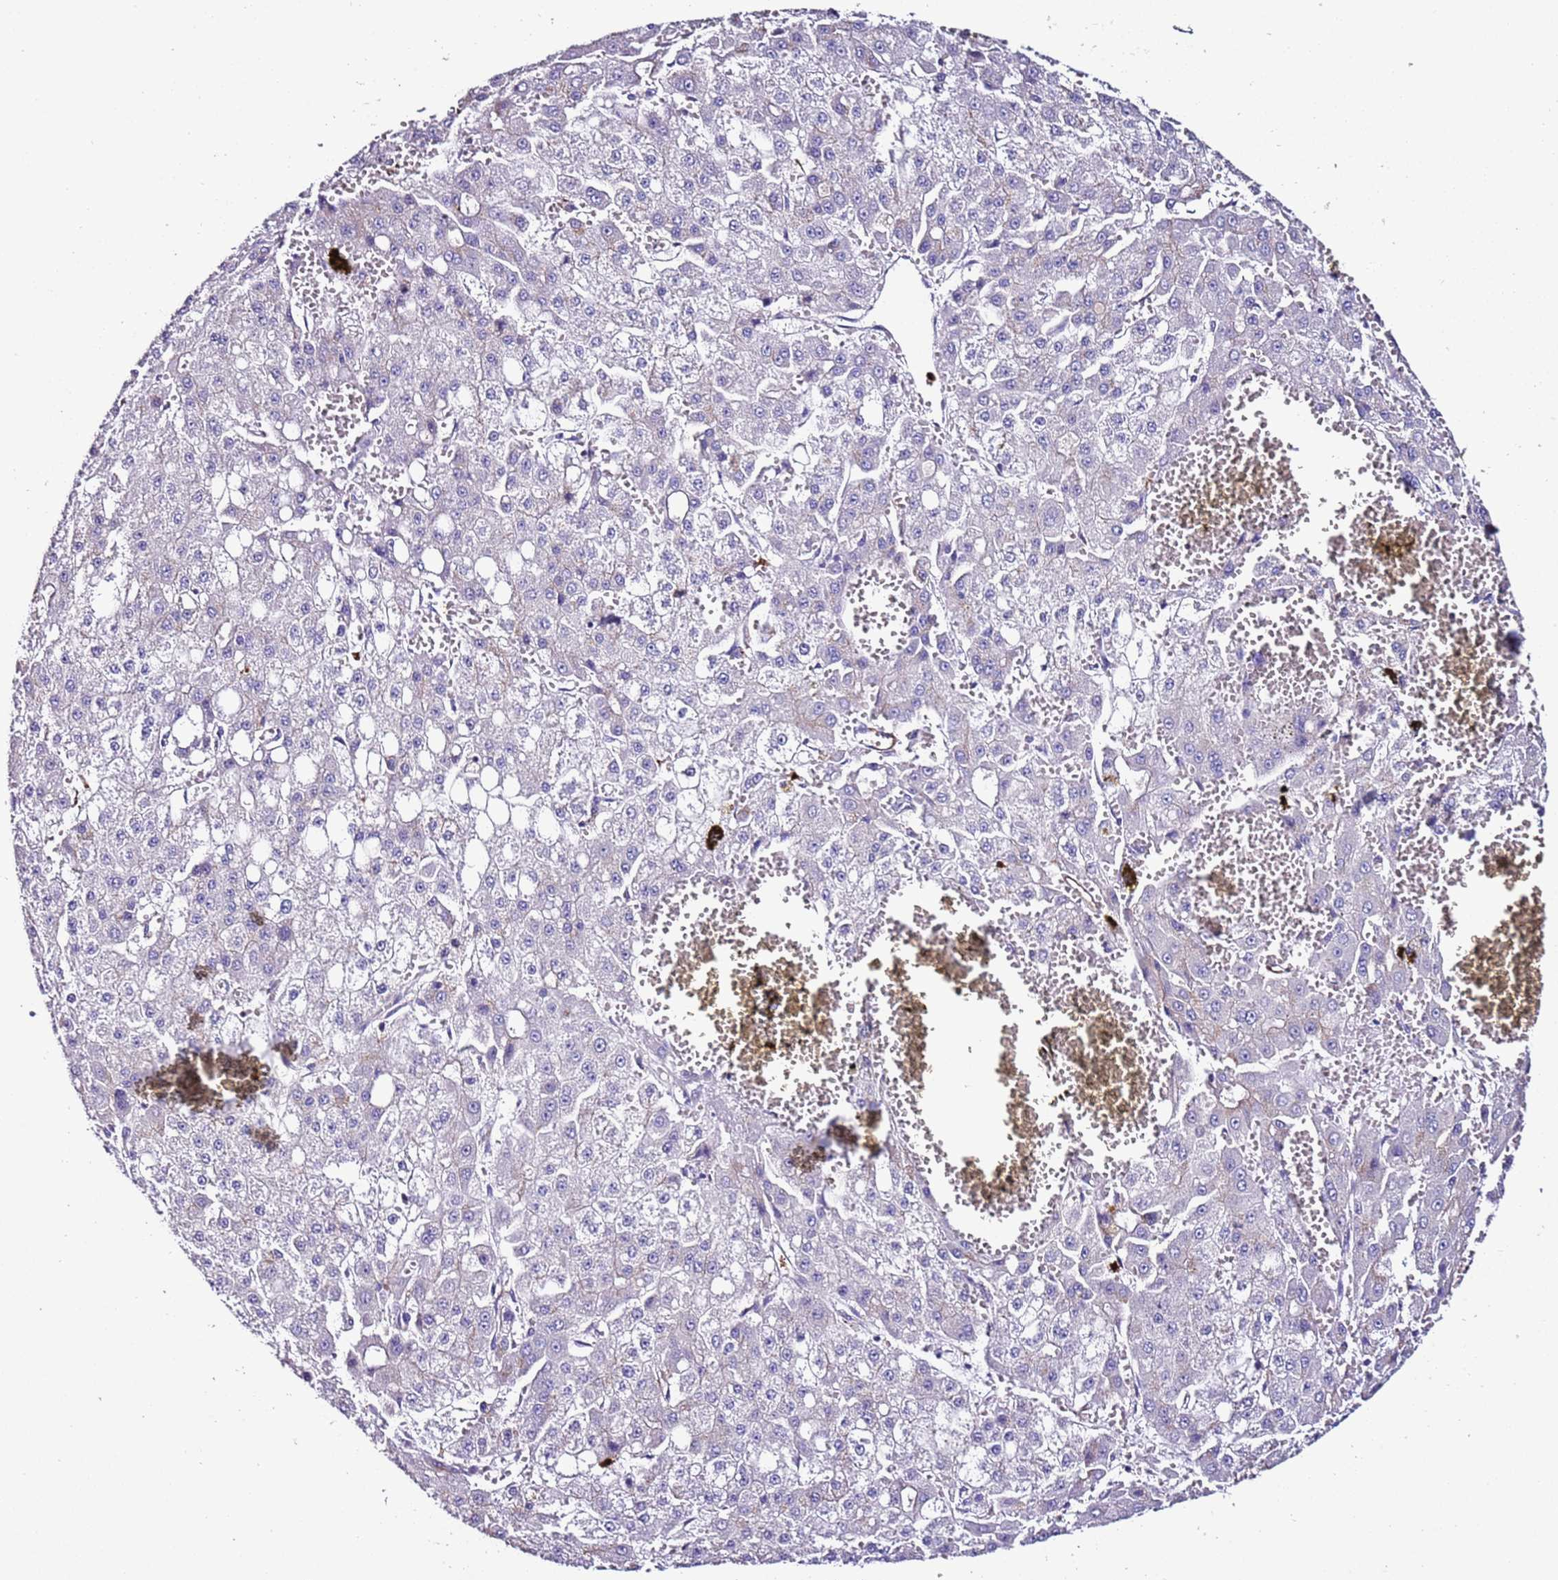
{"staining": {"intensity": "negative", "quantity": "none", "location": "none"}, "tissue": "liver cancer", "cell_type": "Tumor cells", "image_type": "cancer", "snomed": [{"axis": "morphology", "description": "Carcinoma, Hepatocellular, NOS"}, {"axis": "topography", "description": "Liver"}], "caption": "This is an IHC image of human hepatocellular carcinoma (liver). There is no positivity in tumor cells.", "gene": "FAM174C", "patient": {"sex": "male", "age": 47}}